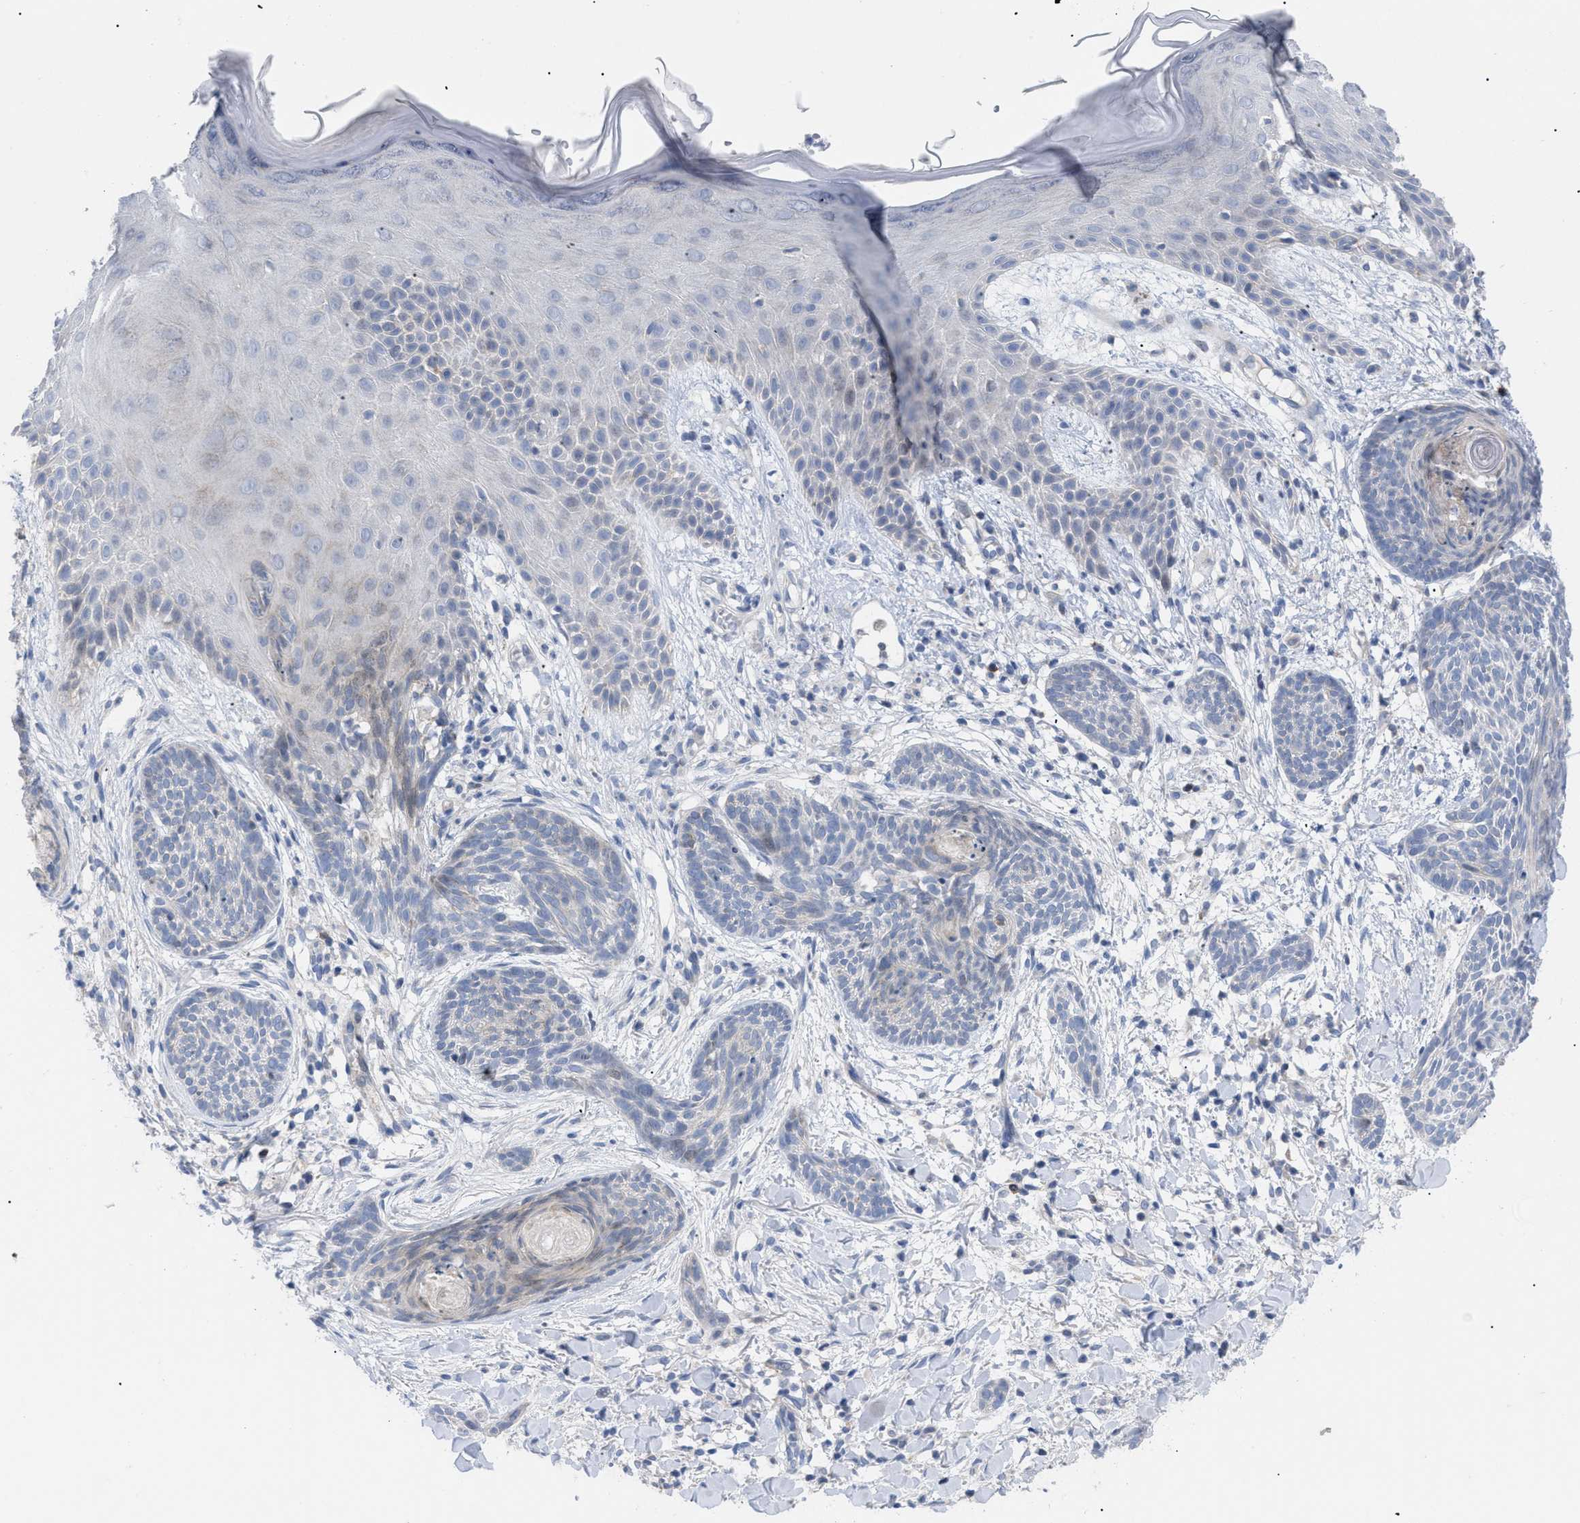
{"staining": {"intensity": "negative", "quantity": "none", "location": "none"}, "tissue": "skin cancer", "cell_type": "Tumor cells", "image_type": "cancer", "snomed": [{"axis": "morphology", "description": "Basal cell carcinoma"}, {"axis": "topography", "description": "Skin"}], "caption": "Immunohistochemical staining of basal cell carcinoma (skin) shows no significant expression in tumor cells.", "gene": "CAV3", "patient": {"sex": "female", "age": 59}}